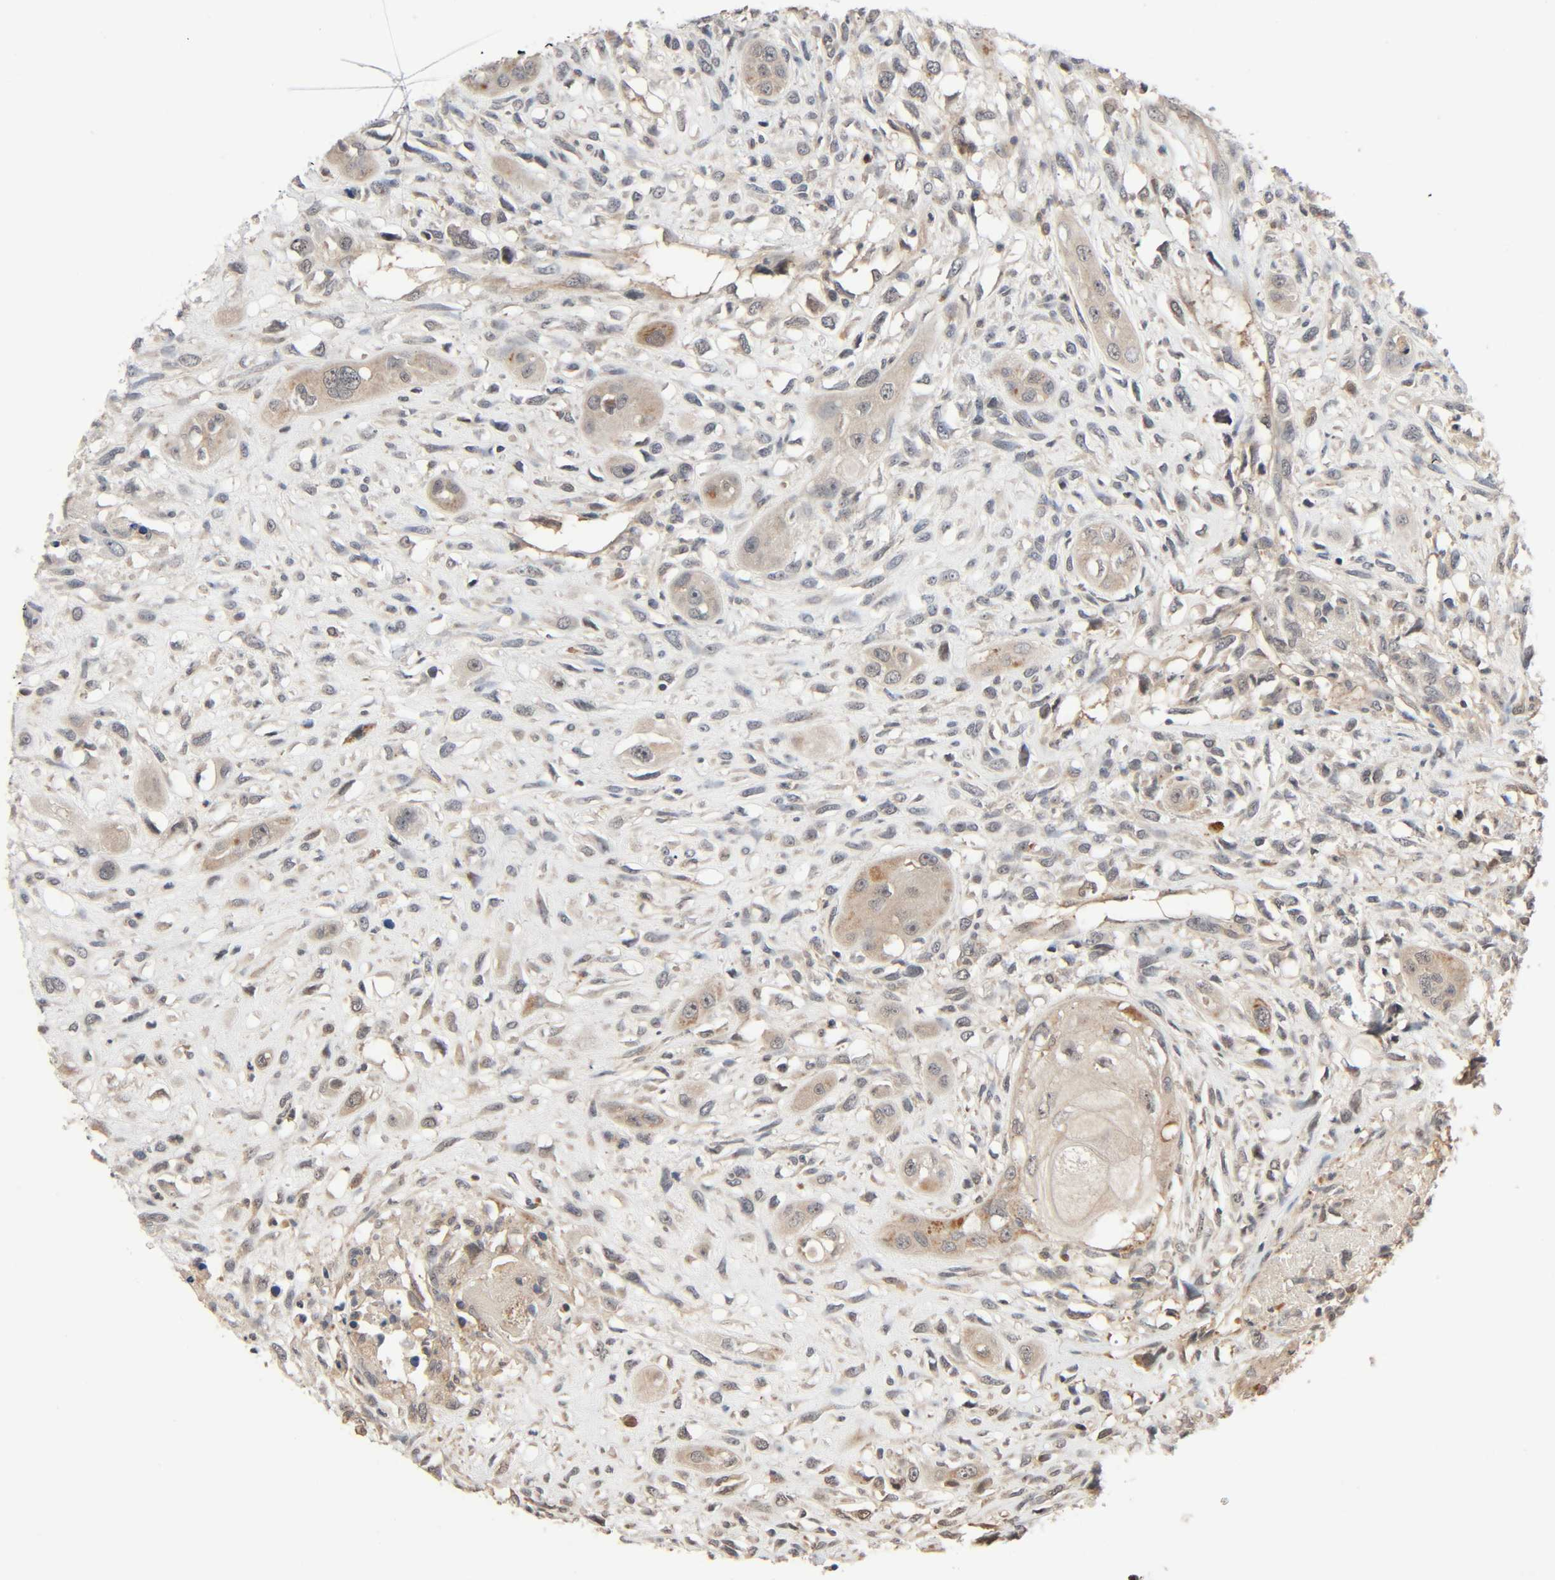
{"staining": {"intensity": "weak", "quantity": ">75%", "location": "cytoplasmic/membranous"}, "tissue": "head and neck cancer", "cell_type": "Tumor cells", "image_type": "cancer", "snomed": [{"axis": "morphology", "description": "Necrosis, NOS"}, {"axis": "morphology", "description": "Neoplasm, malignant, NOS"}, {"axis": "topography", "description": "Salivary gland"}, {"axis": "topography", "description": "Head-Neck"}], "caption": "This is a photomicrograph of IHC staining of head and neck cancer, which shows weak positivity in the cytoplasmic/membranous of tumor cells.", "gene": "PPP2R1B", "patient": {"sex": "male", "age": 43}}